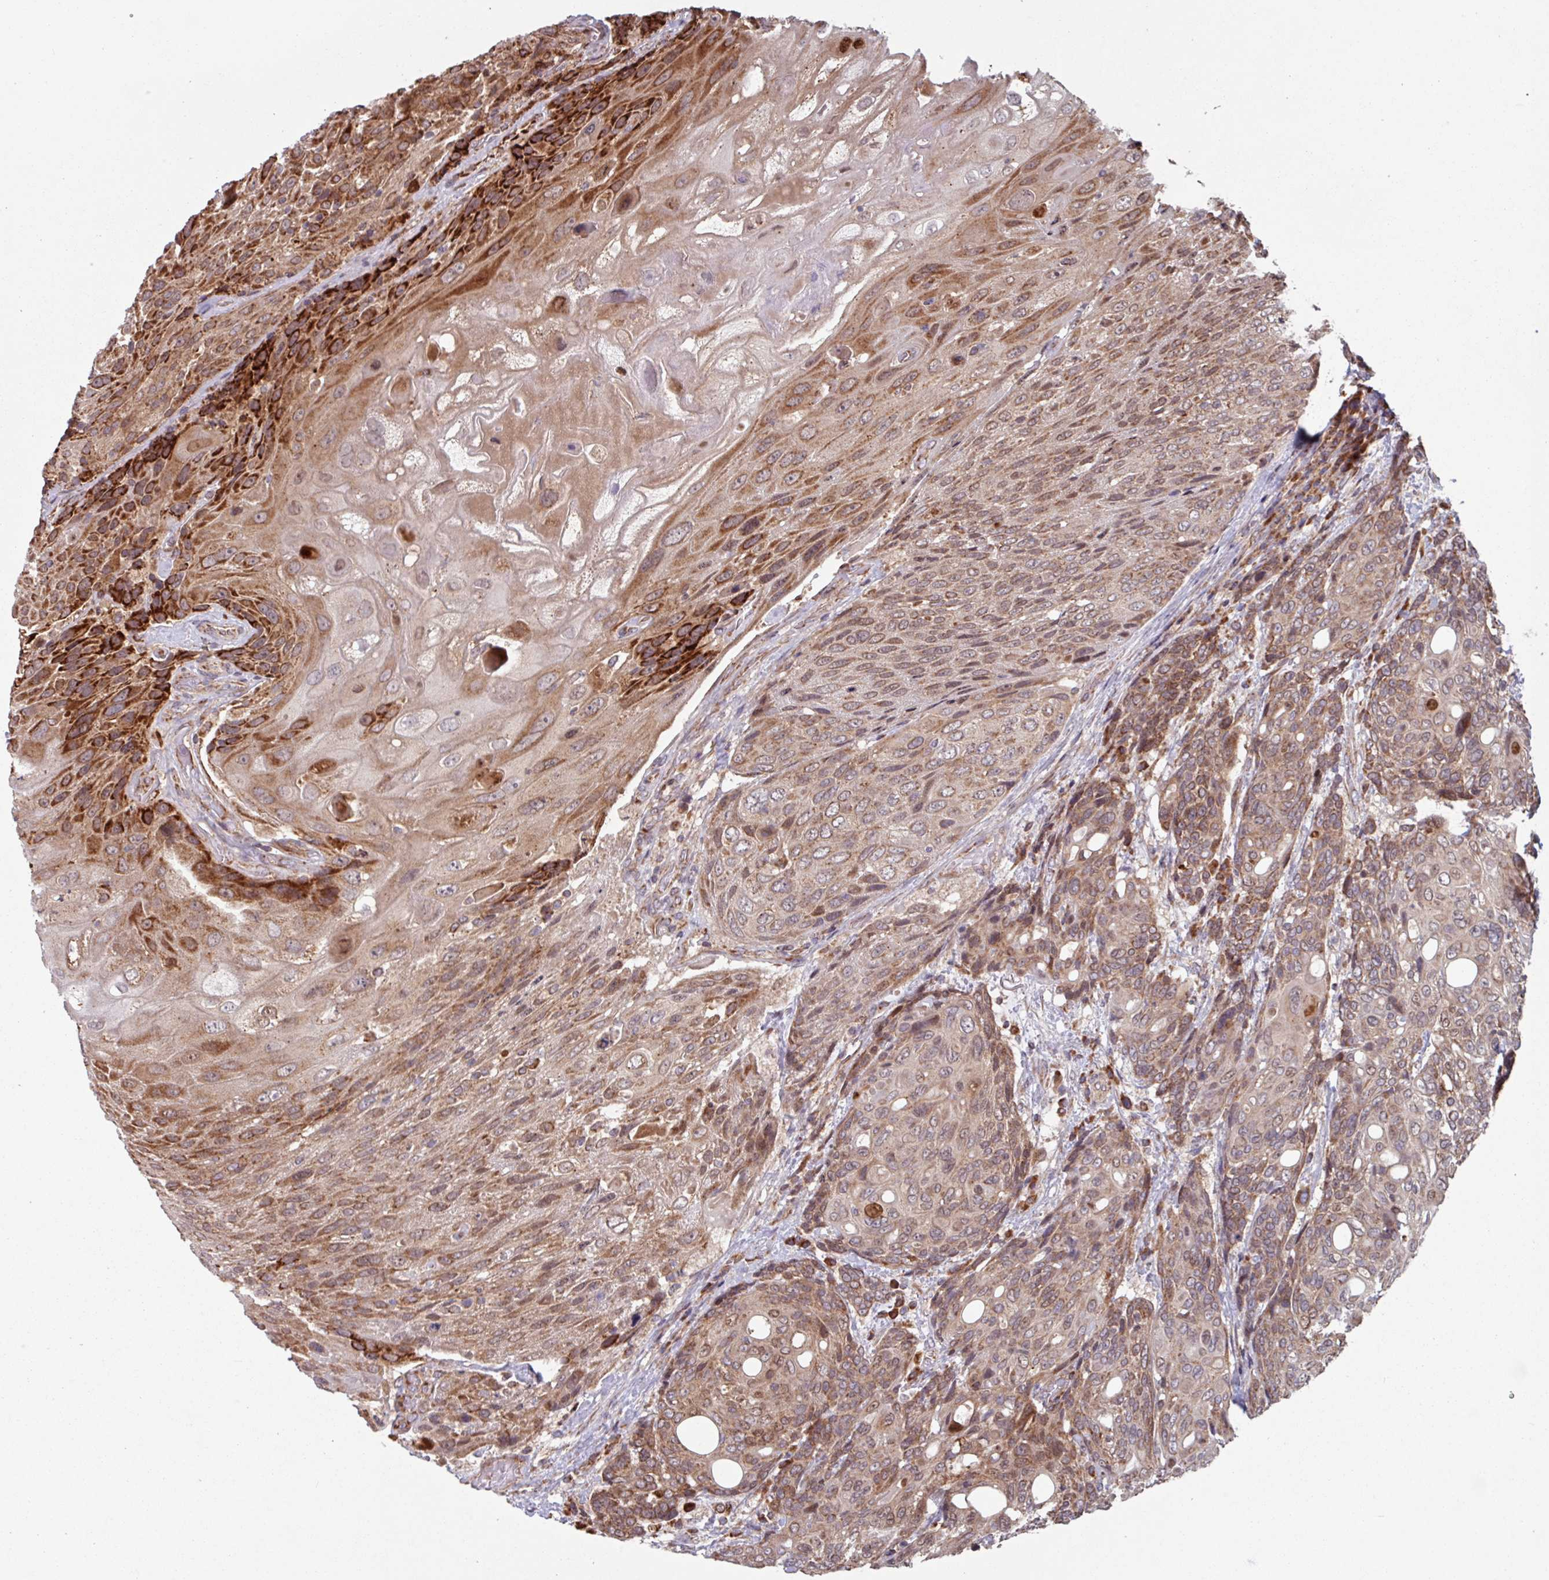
{"staining": {"intensity": "moderate", "quantity": ">75%", "location": "cytoplasmic/membranous"}, "tissue": "urothelial cancer", "cell_type": "Tumor cells", "image_type": "cancer", "snomed": [{"axis": "morphology", "description": "Urothelial carcinoma, High grade"}, {"axis": "topography", "description": "Urinary bladder"}], "caption": "A high-resolution micrograph shows immunohistochemistry staining of urothelial cancer, which exhibits moderate cytoplasmic/membranous expression in approximately >75% of tumor cells.", "gene": "COX7C", "patient": {"sex": "female", "age": 70}}